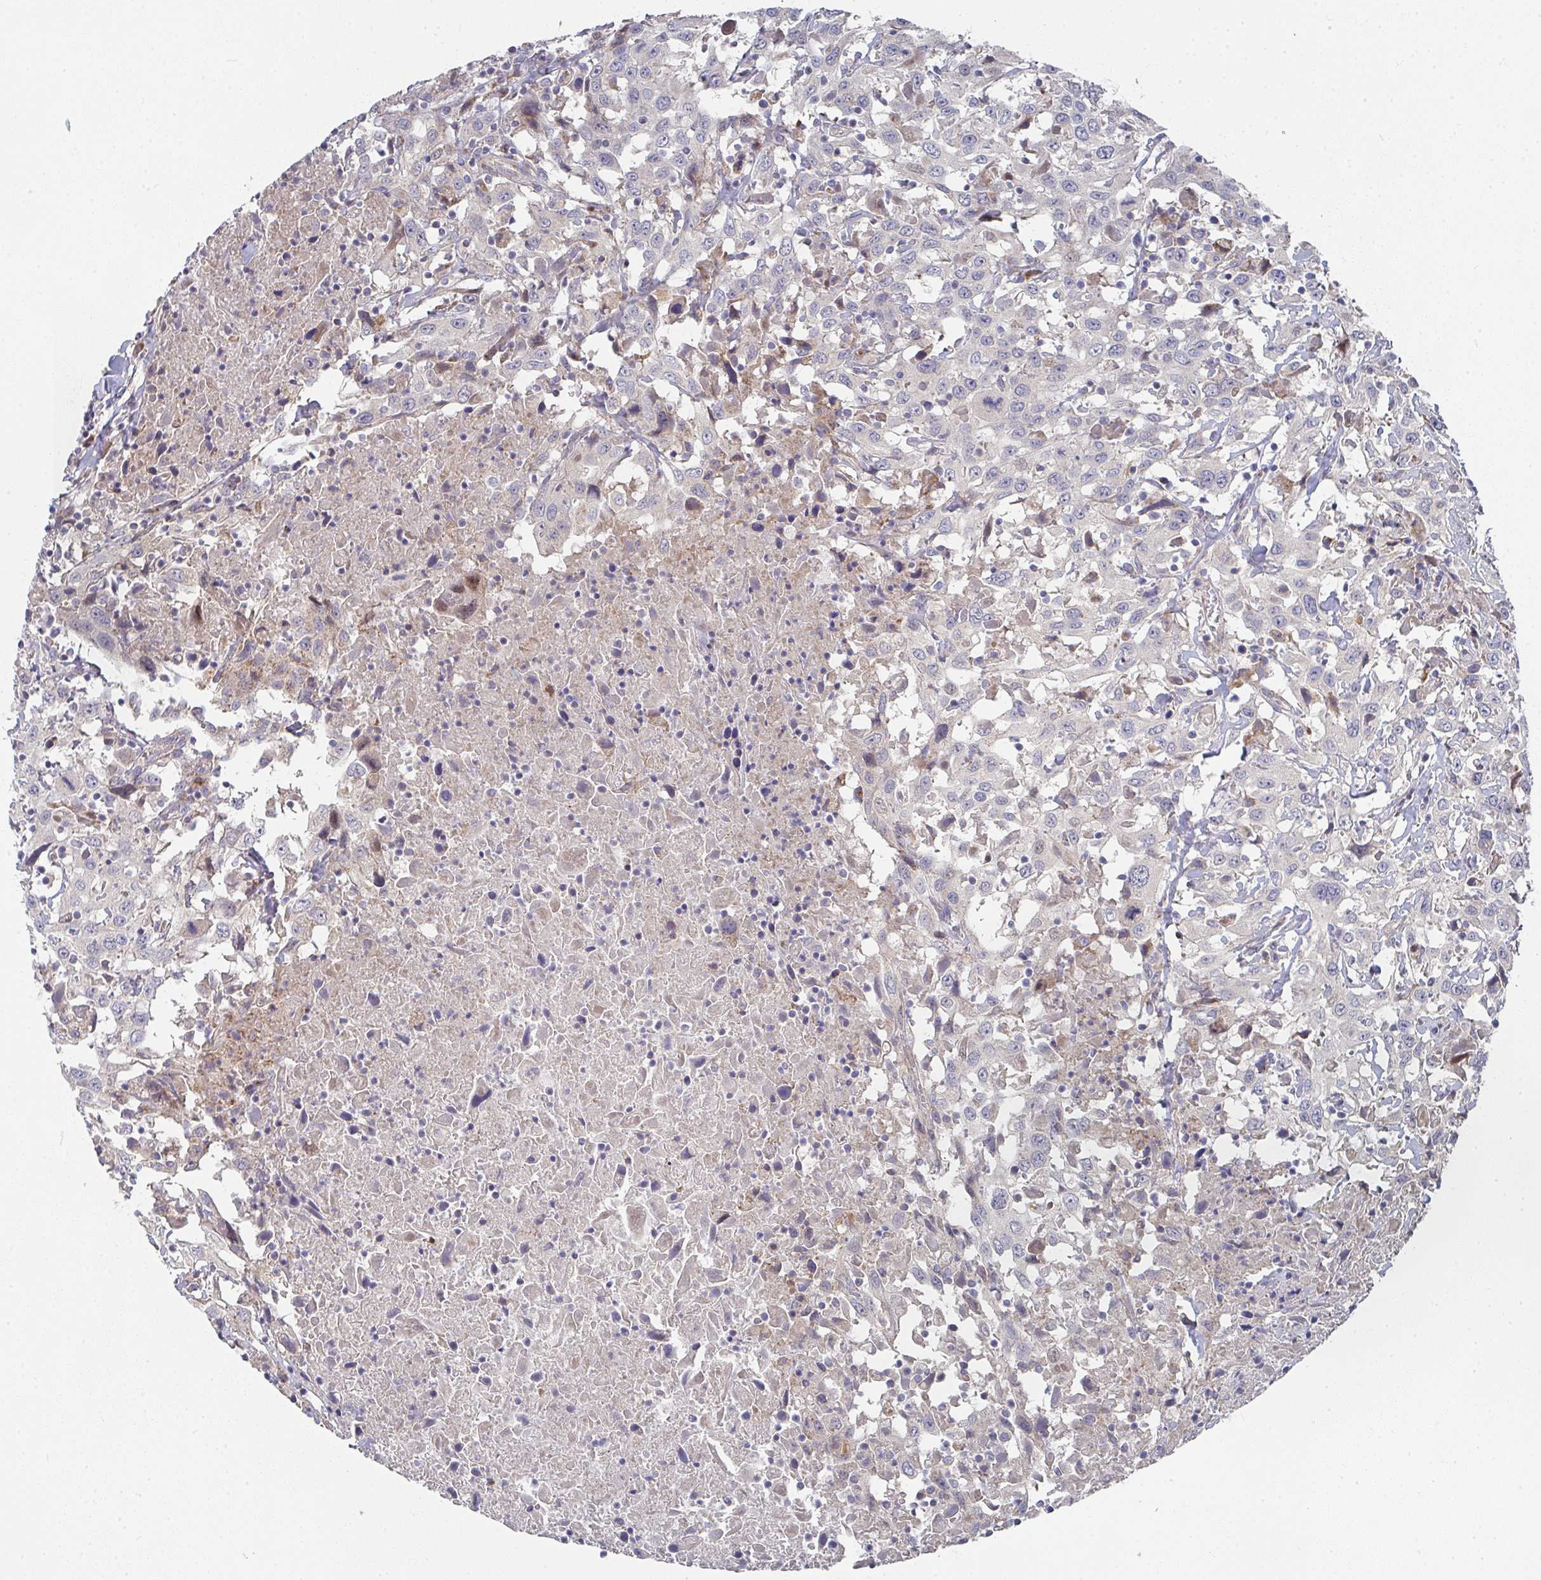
{"staining": {"intensity": "negative", "quantity": "none", "location": "none"}, "tissue": "urothelial cancer", "cell_type": "Tumor cells", "image_type": "cancer", "snomed": [{"axis": "morphology", "description": "Urothelial carcinoma, High grade"}, {"axis": "topography", "description": "Urinary bladder"}], "caption": "There is no significant staining in tumor cells of urothelial cancer.", "gene": "RHEBL1", "patient": {"sex": "male", "age": 61}}